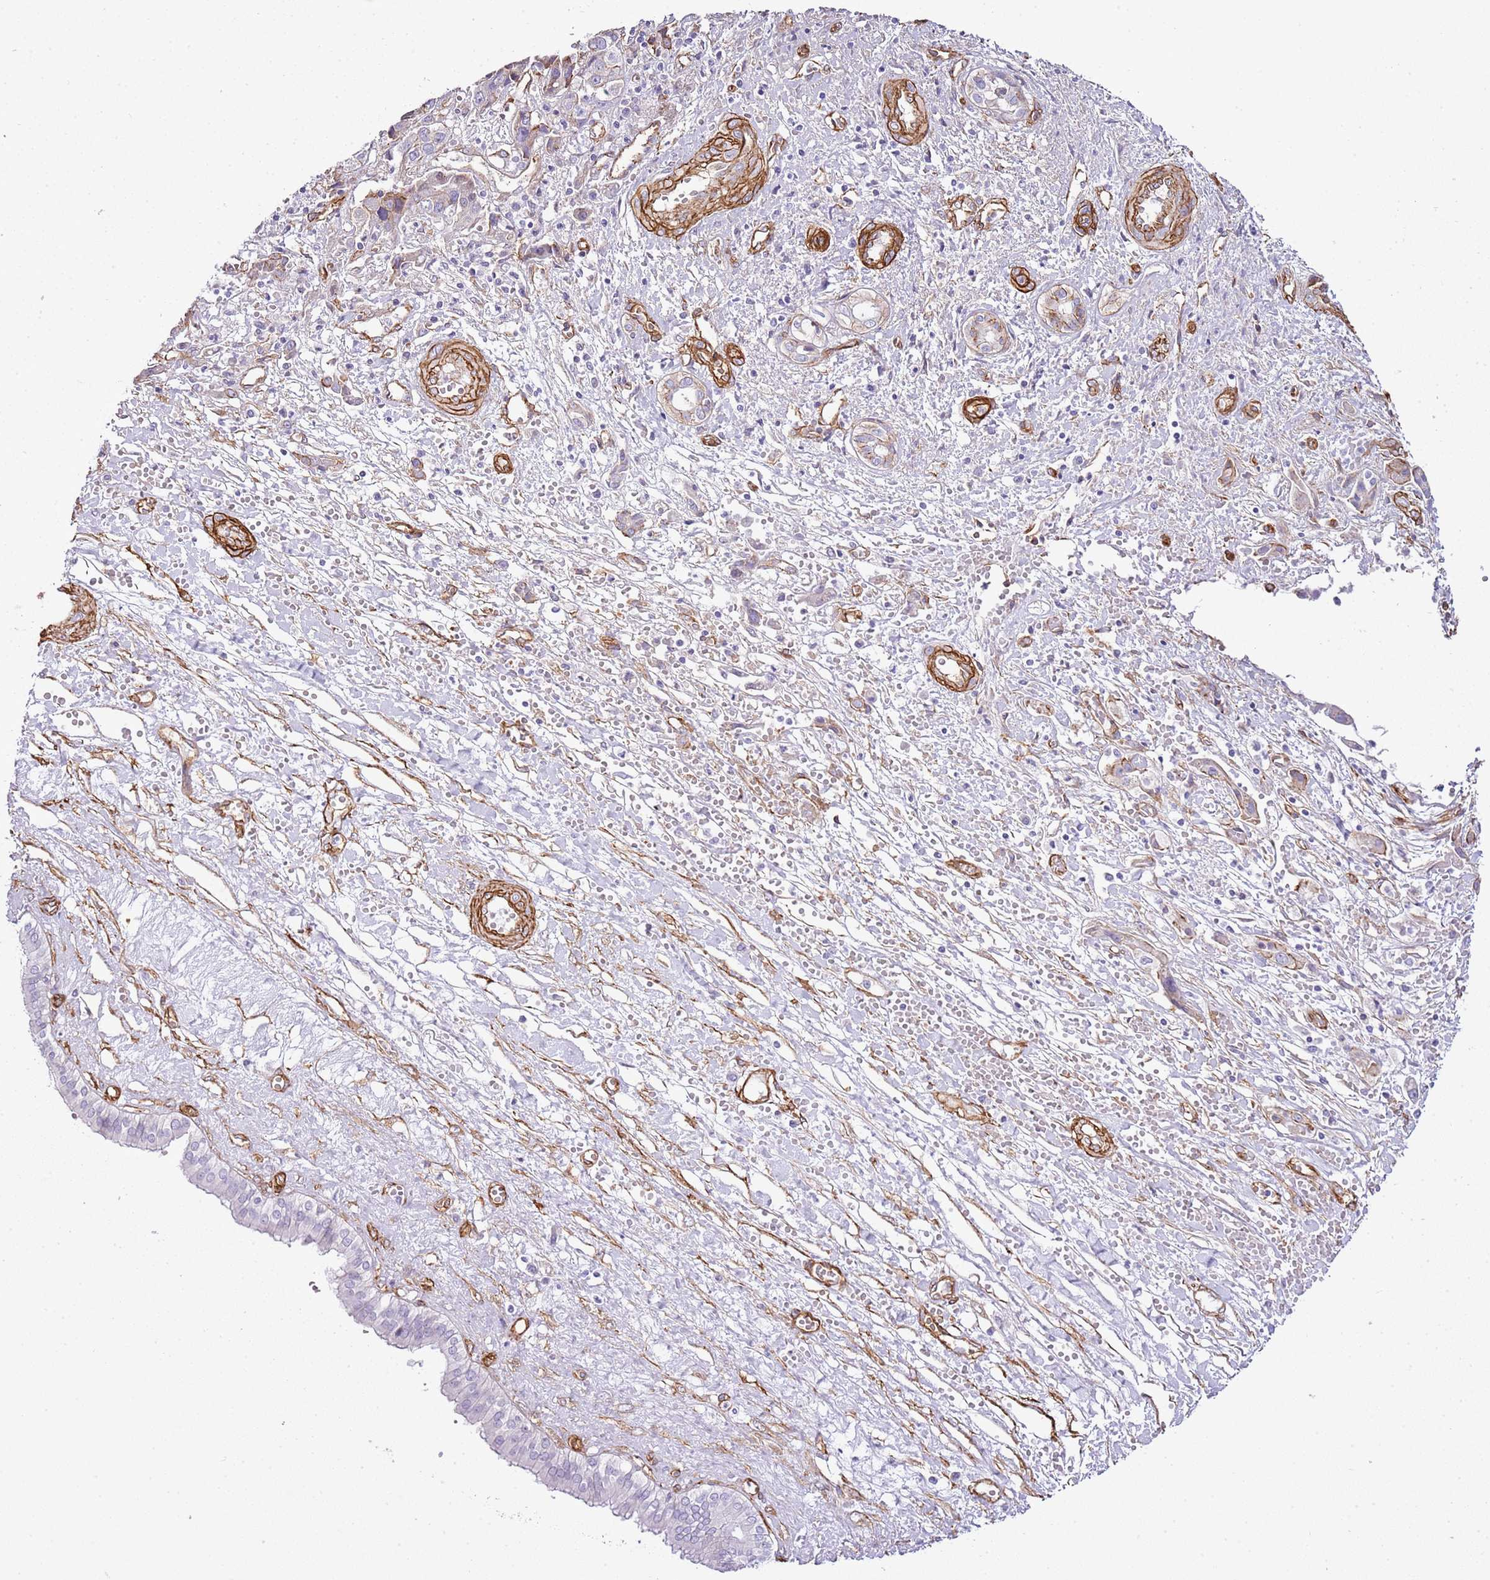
{"staining": {"intensity": "negative", "quantity": "none", "location": "none"}, "tissue": "liver cancer", "cell_type": "Tumor cells", "image_type": "cancer", "snomed": [{"axis": "morphology", "description": "Cholangiocarcinoma"}, {"axis": "topography", "description": "Liver"}], "caption": "A high-resolution image shows immunohistochemistry staining of liver cancer (cholangiocarcinoma), which shows no significant positivity in tumor cells. The staining was performed using DAB (3,3'-diaminobenzidine) to visualize the protein expression in brown, while the nuclei were stained in blue with hematoxylin (Magnification: 20x).", "gene": "CTDSPL", "patient": {"sex": "male", "age": 67}}